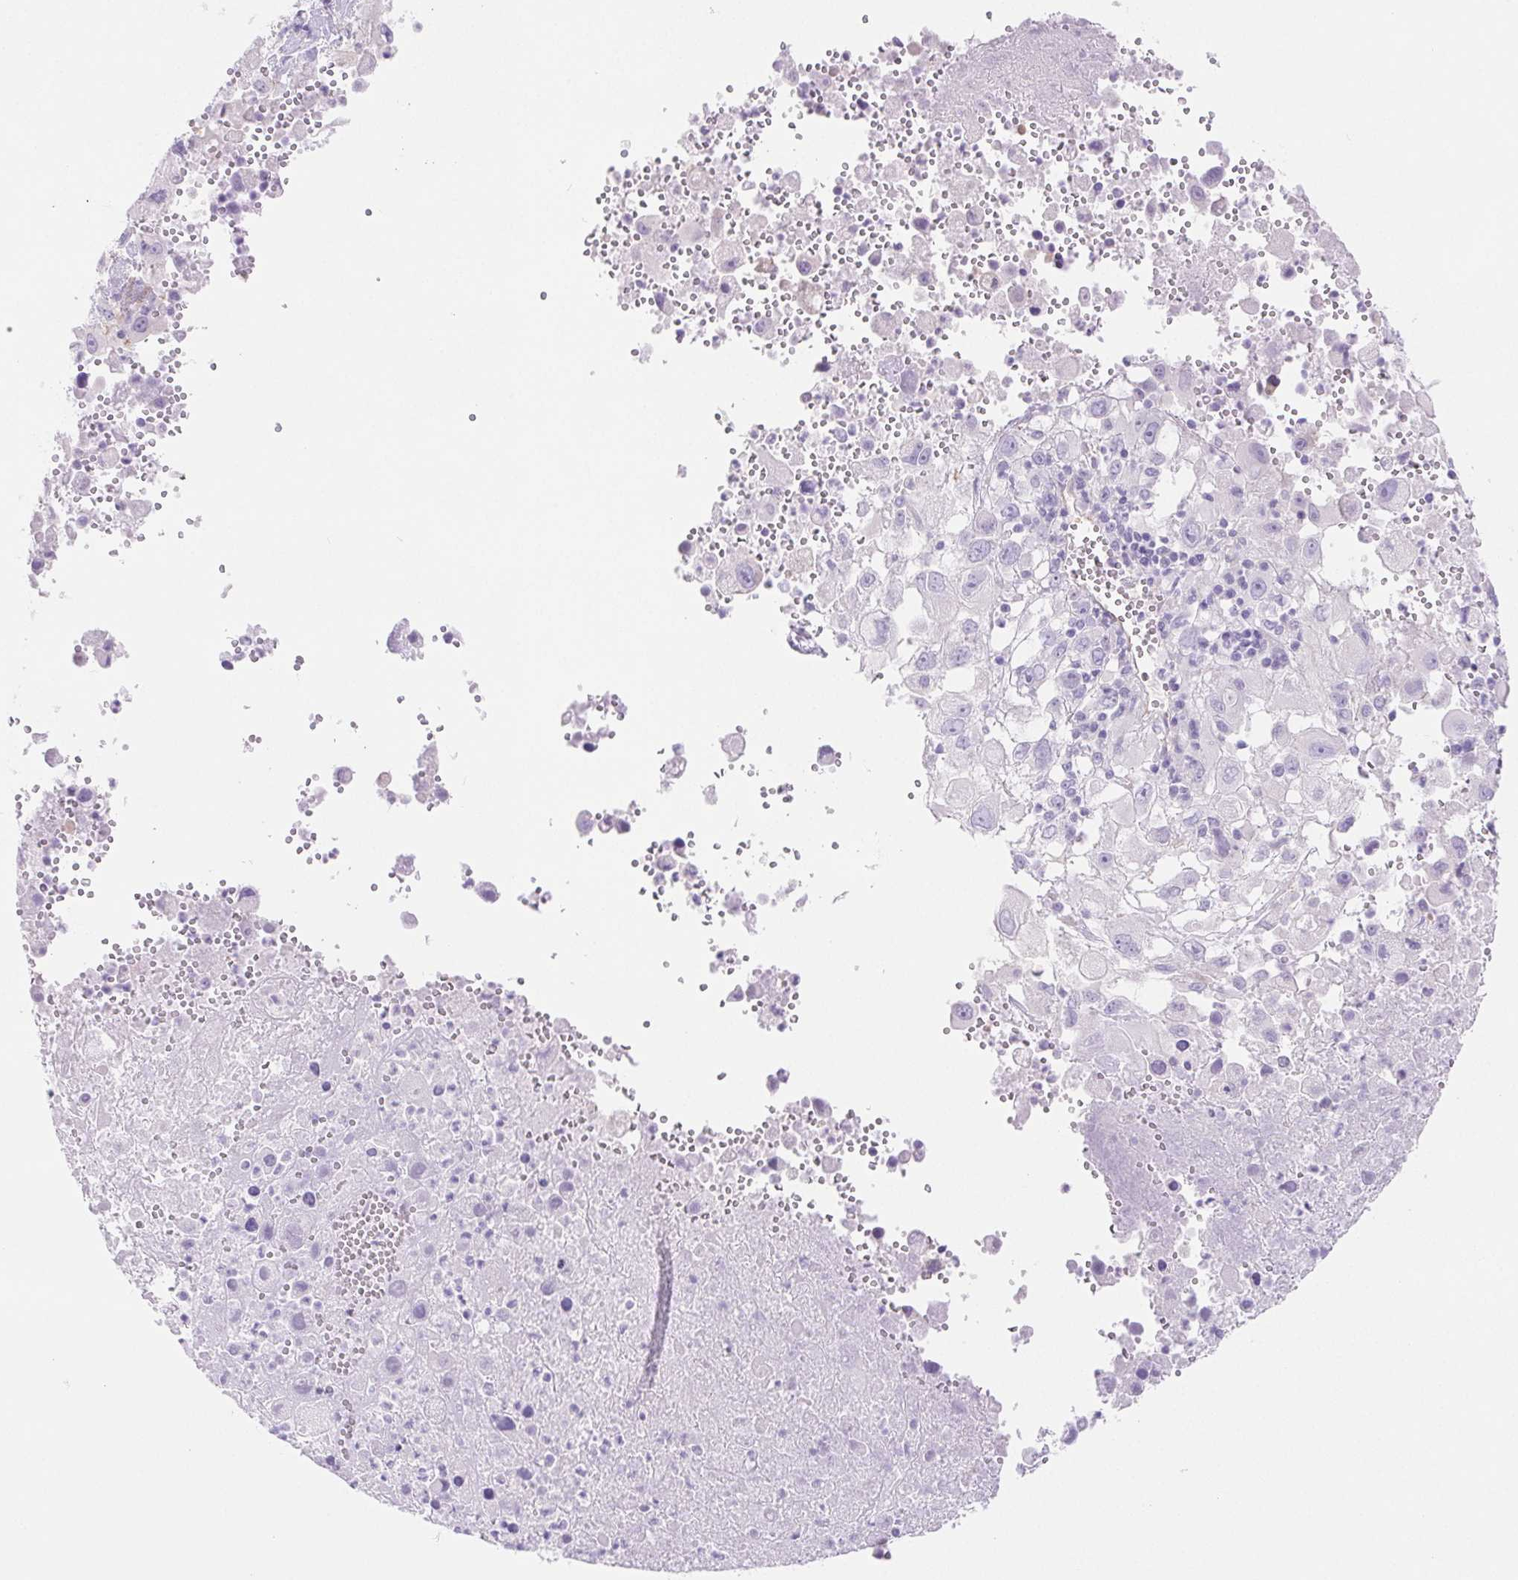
{"staining": {"intensity": "negative", "quantity": "none", "location": "none"}, "tissue": "melanoma", "cell_type": "Tumor cells", "image_type": "cancer", "snomed": [{"axis": "morphology", "description": "Malignant melanoma, Metastatic site"}, {"axis": "topography", "description": "Soft tissue"}], "caption": "An image of malignant melanoma (metastatic site) stained for a protein exhibits no brown staining in tumor cells.", "gene": "PNLIP", "patient": {"sex": "male", "age": 50}}